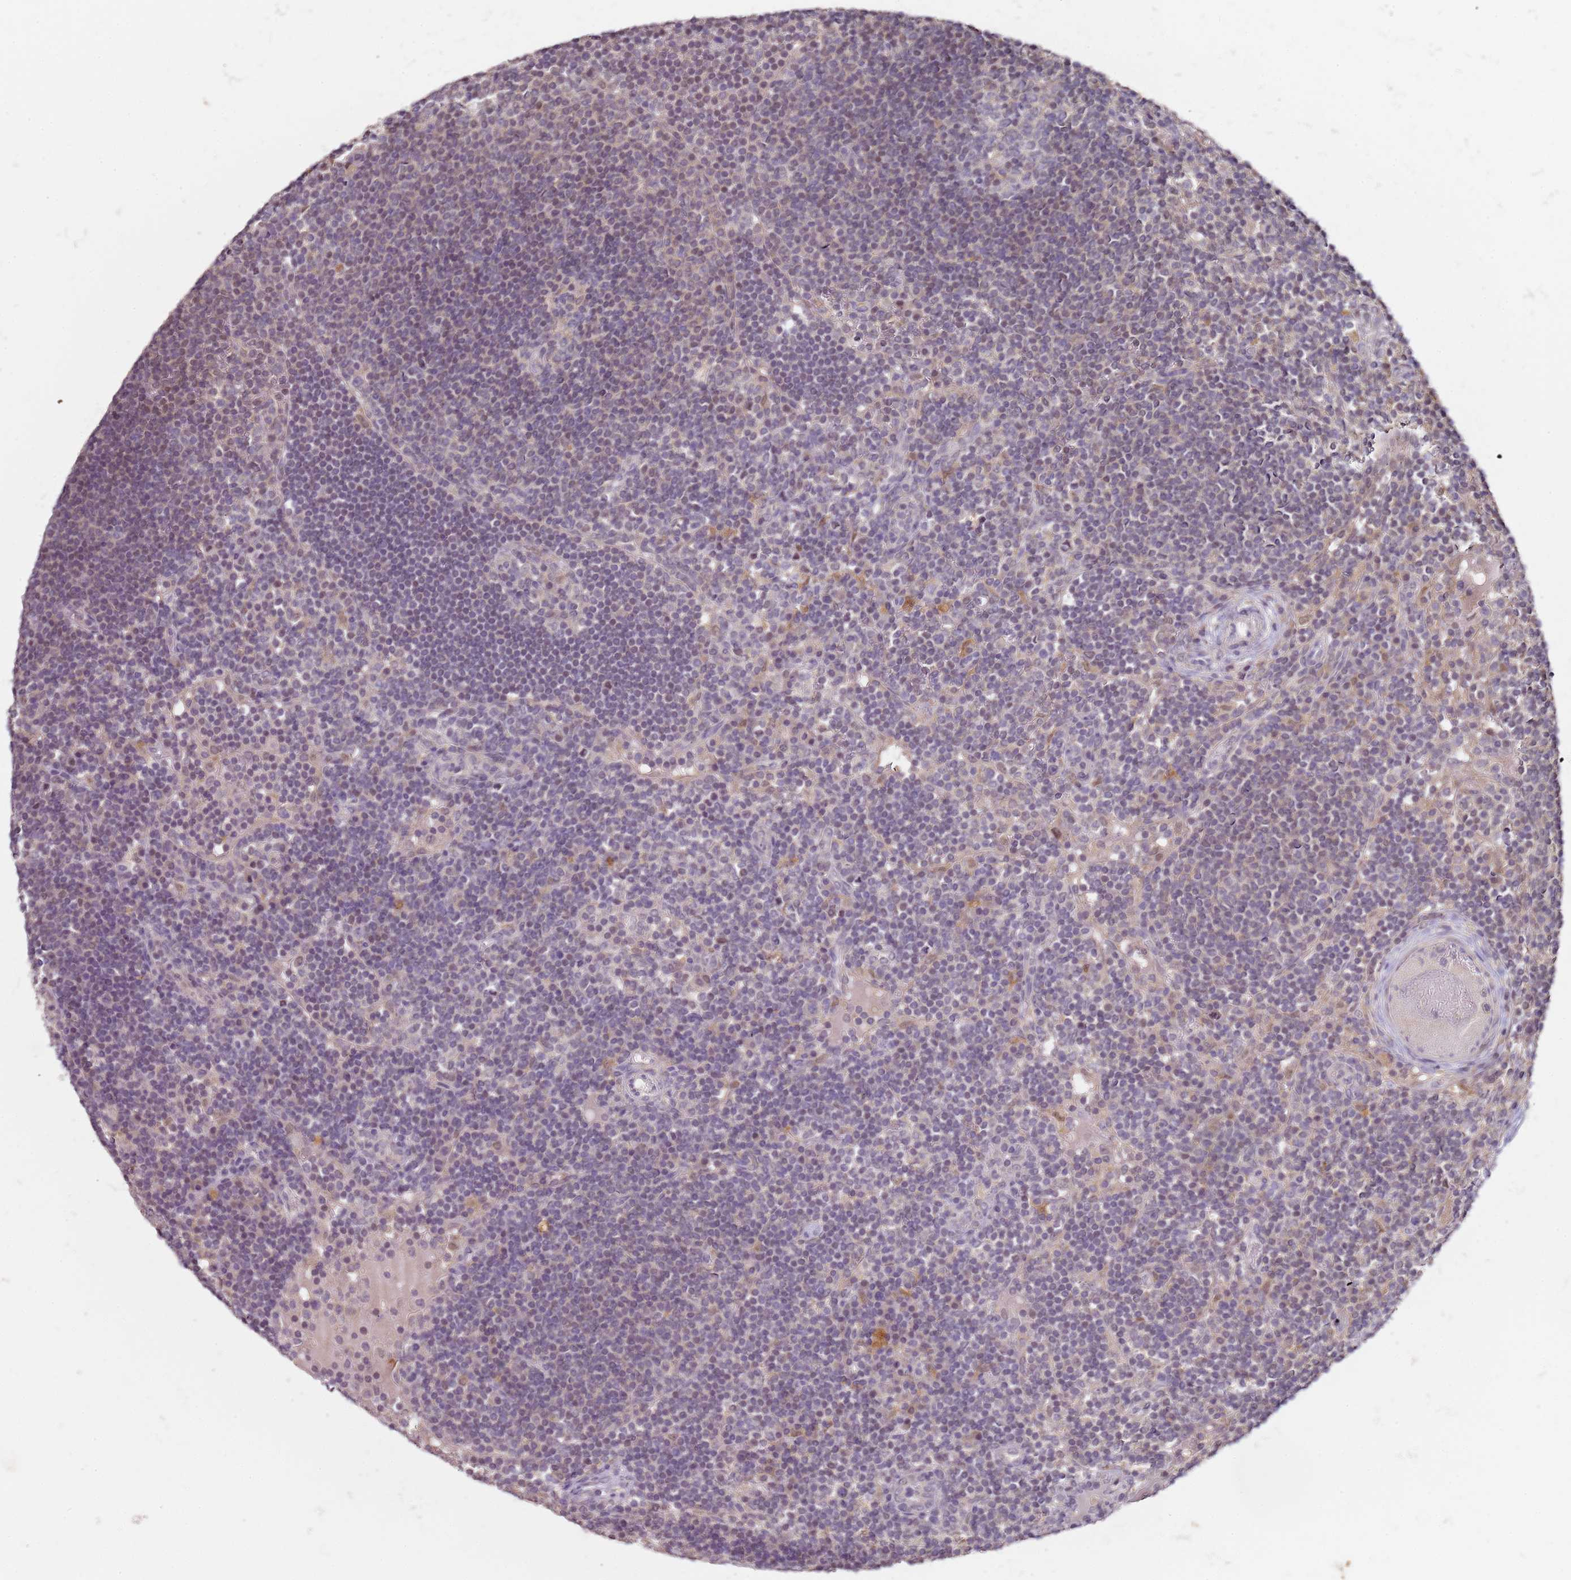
{"staining": {"intensity": "negative", "quantity": "none", "location": "none"}, "tissue": "lymph node", "cell_type": "Germinal center cells", "image_type": "normal", "snomed": [{"axis": "morphology", "description": "Normal tissue, NOS"}, {"axis": "topography", "description": "Lymph node"}], "caption": "Normal lymph node was stained to show a protein in brown. There is no significant positivity in germinal center cells. (Brightfield microscopy of DAB IHC at high magnification).", "gene": "MDH1", "patient": {"sex": "male", "age": 53}}